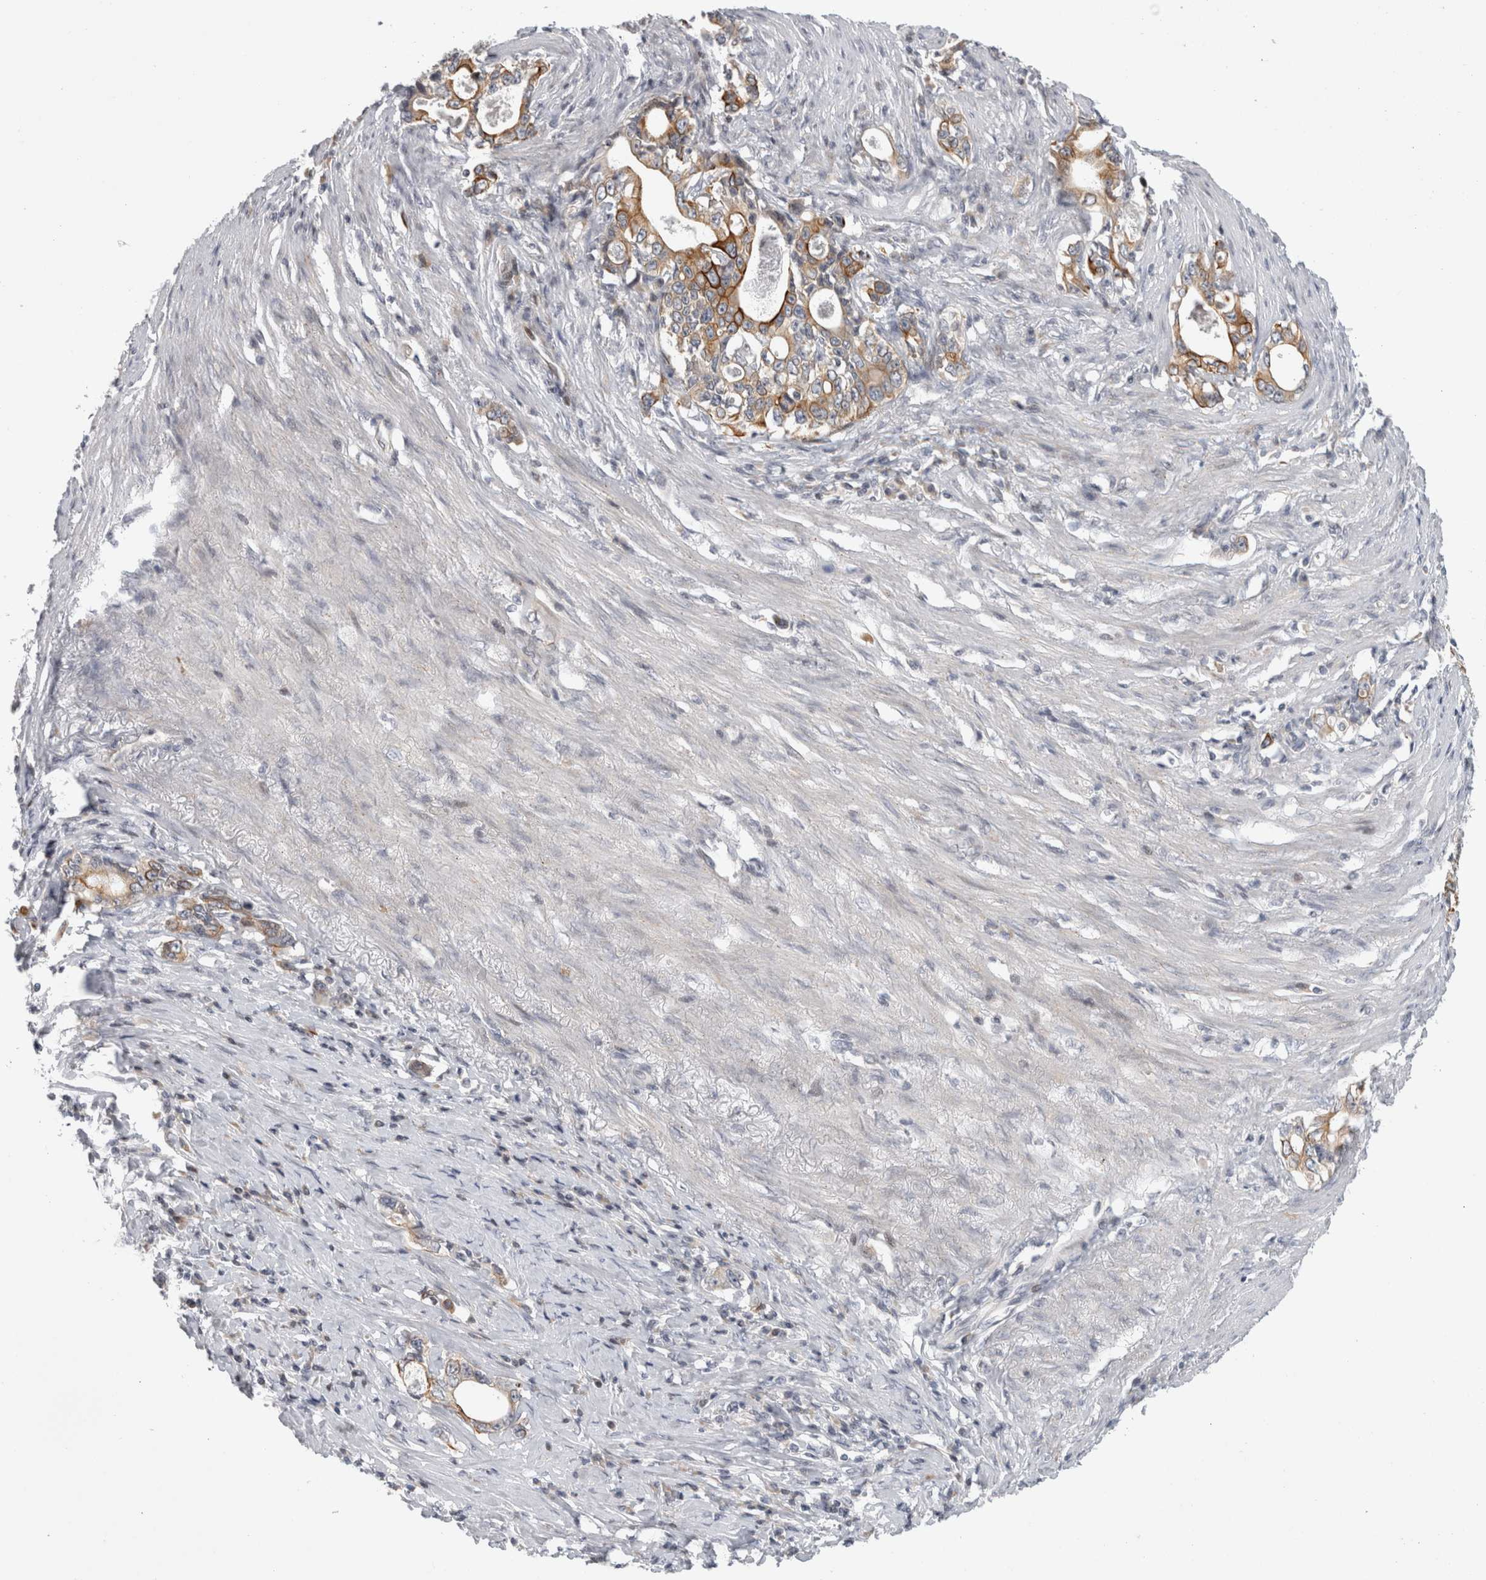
{"staining": {"intensity": "moderate", "quantity": ">75%", "location": "cytoplasmic/membranous"}, "tissue": "stomach cancer", "cell_type": "Tumor cells", "image_type": "cancer", "snomed": [{"axis": "morphology", "description": "Adenocarcinoma, NOS"}, {"axis": "topography", "description": "Stomach, lower"}], "caption": "Moderate cytoplasmic/membranous staining for a protein is seen in about >75% of tumor cells of stomach cancer using IHC.", "gene": "UTP25", "patient": {"sex": "female", "age": 72}}